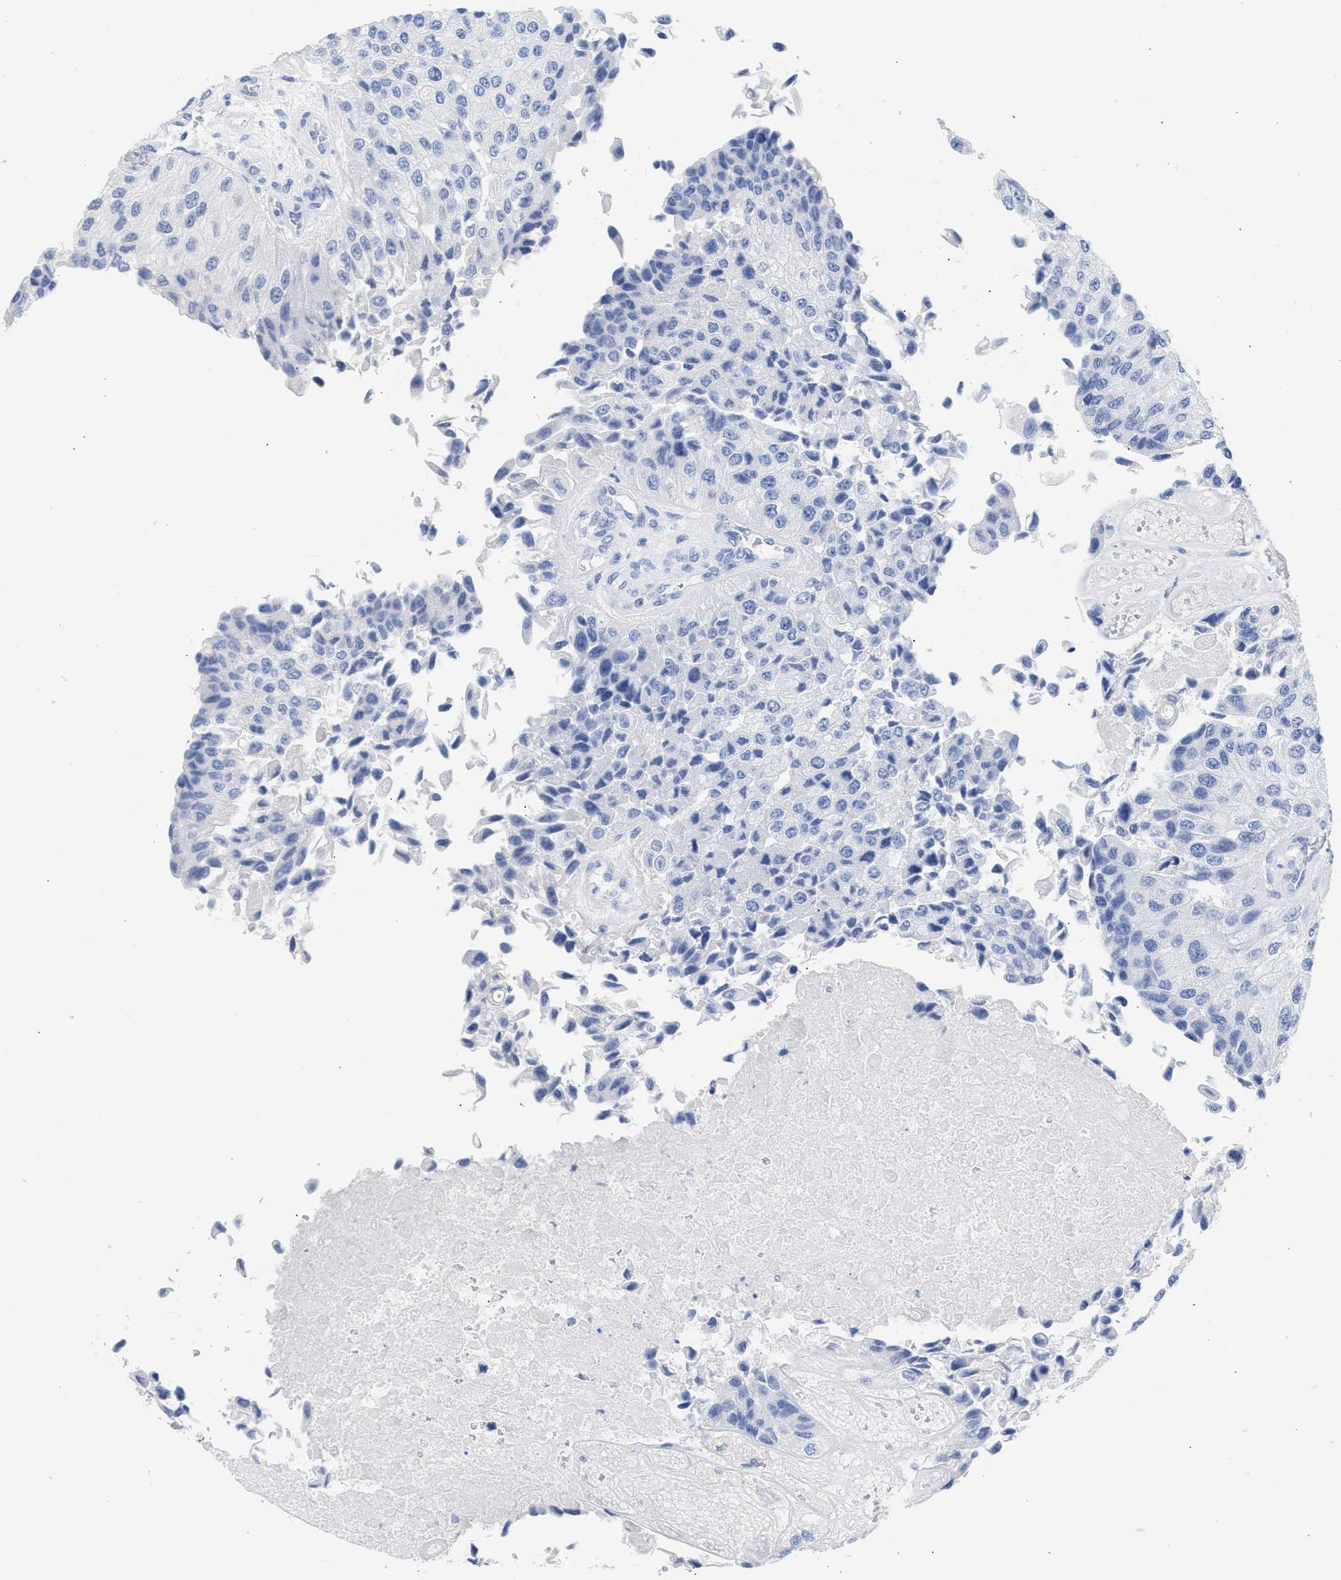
{"staining": {"intensity": "negative", "quantity": "none", "location": "none"}, "tissue": "urothelial cancer", "cell_type": "Tumor cells", "image_type": "cancer", "snomed": [{"axis": "morphology", "description": "Urothelial carcinoma, High grade"}, {"axis": "topography", "description": "Kidney"}, {"axis": "topography", "description": "Urinary bladder"}], "caption": "Urothelial cancer stained for a protein using immunohistochemistry shows no positivity tumor cells.", "gene": "NCAM1", "patient": {"sex": "male", "age": 77}}